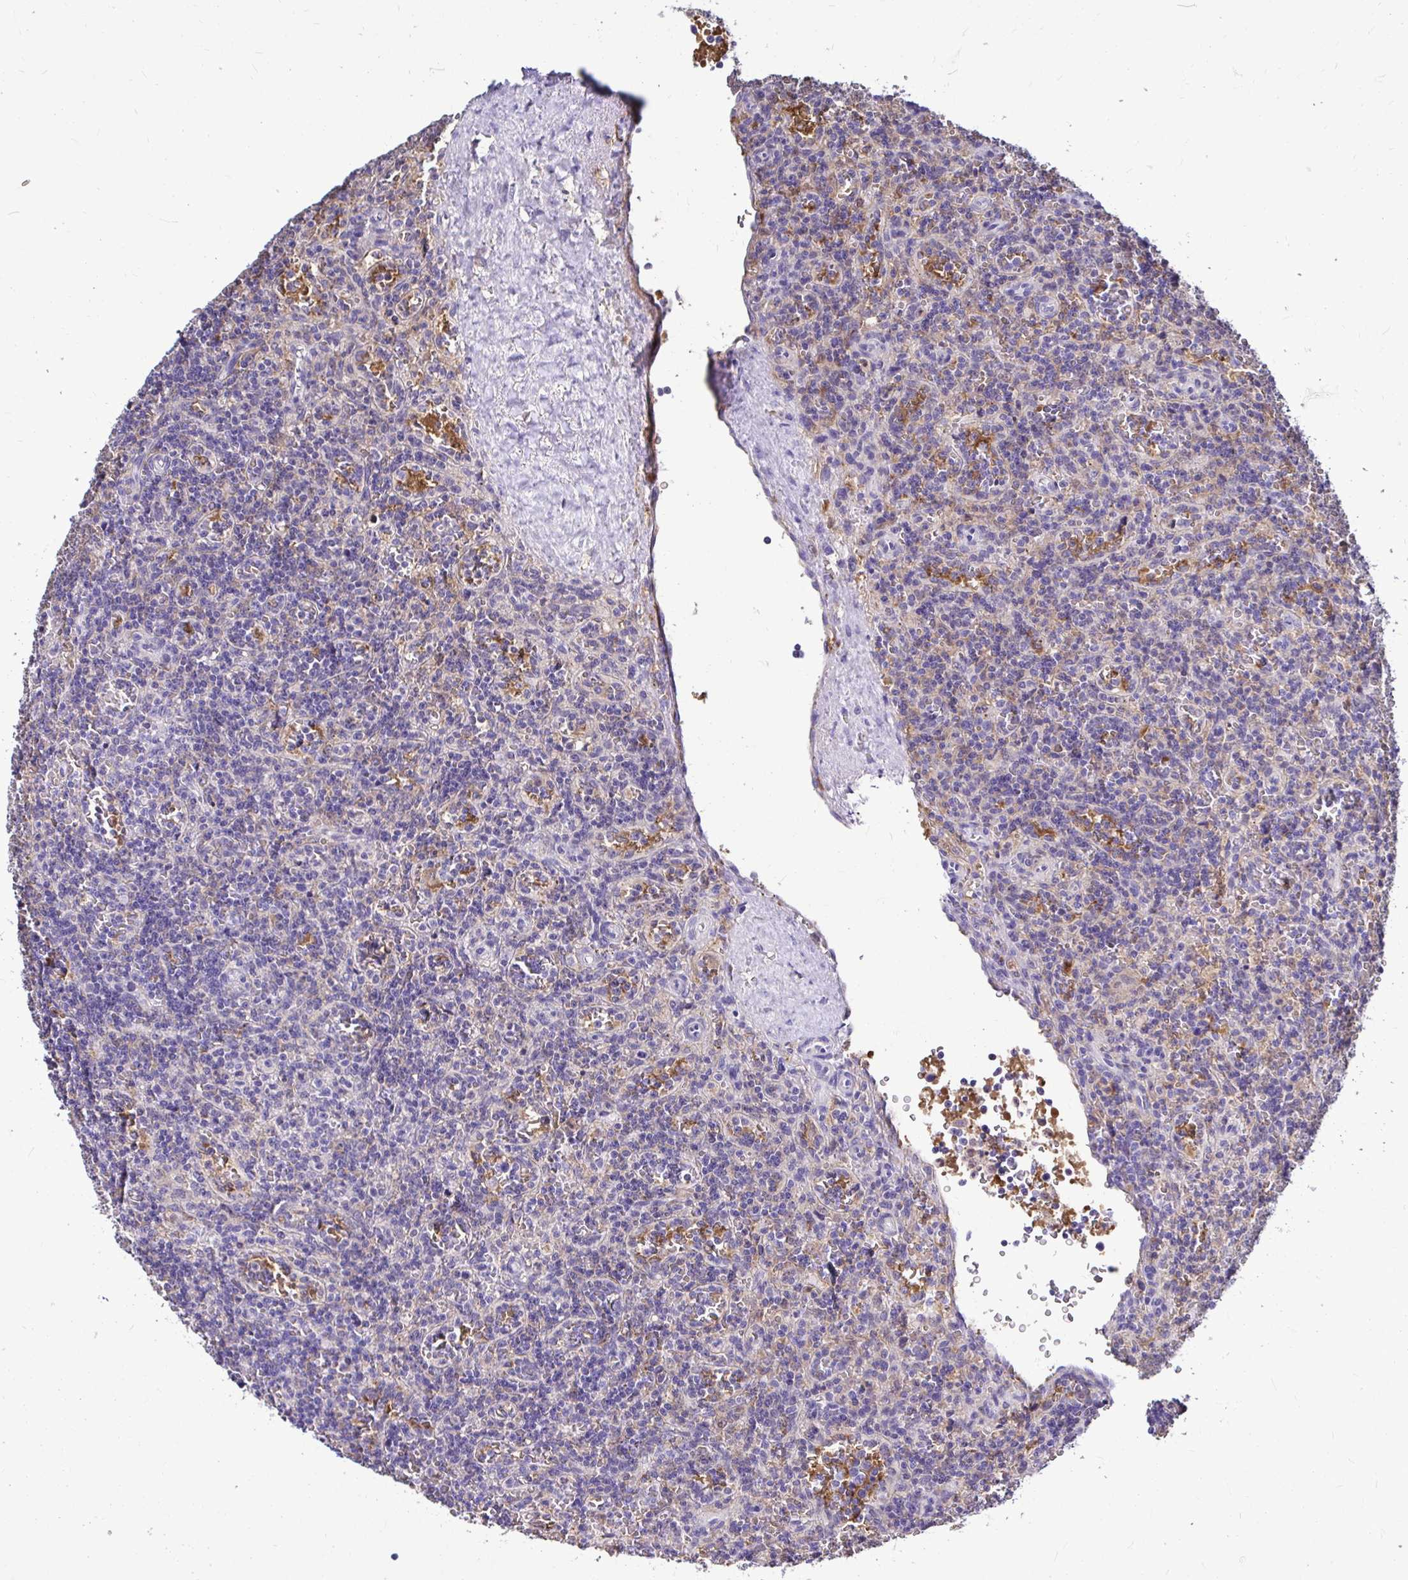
{"staining": {"intensity": "negative", "quantity": "none", "location": "none"}, "tissue": "lymphoma", "cell_type": "Tumor cells", "image_type": "cancer", "snomed": [{"axis": "morphology", "description": "Malignant lymphoma, non-Hodgkin's type, Low grade"}, {"axis": "topography", "description": "Spleen"}], "caption": "A micrograph of human lymphoma is negative for staining in tumor cells. (DAB immunohistochemistry (IHC) with hematoxylin counter stain).", "gene": "IDH1", "patient": {"sex": "male", "age": 73}}